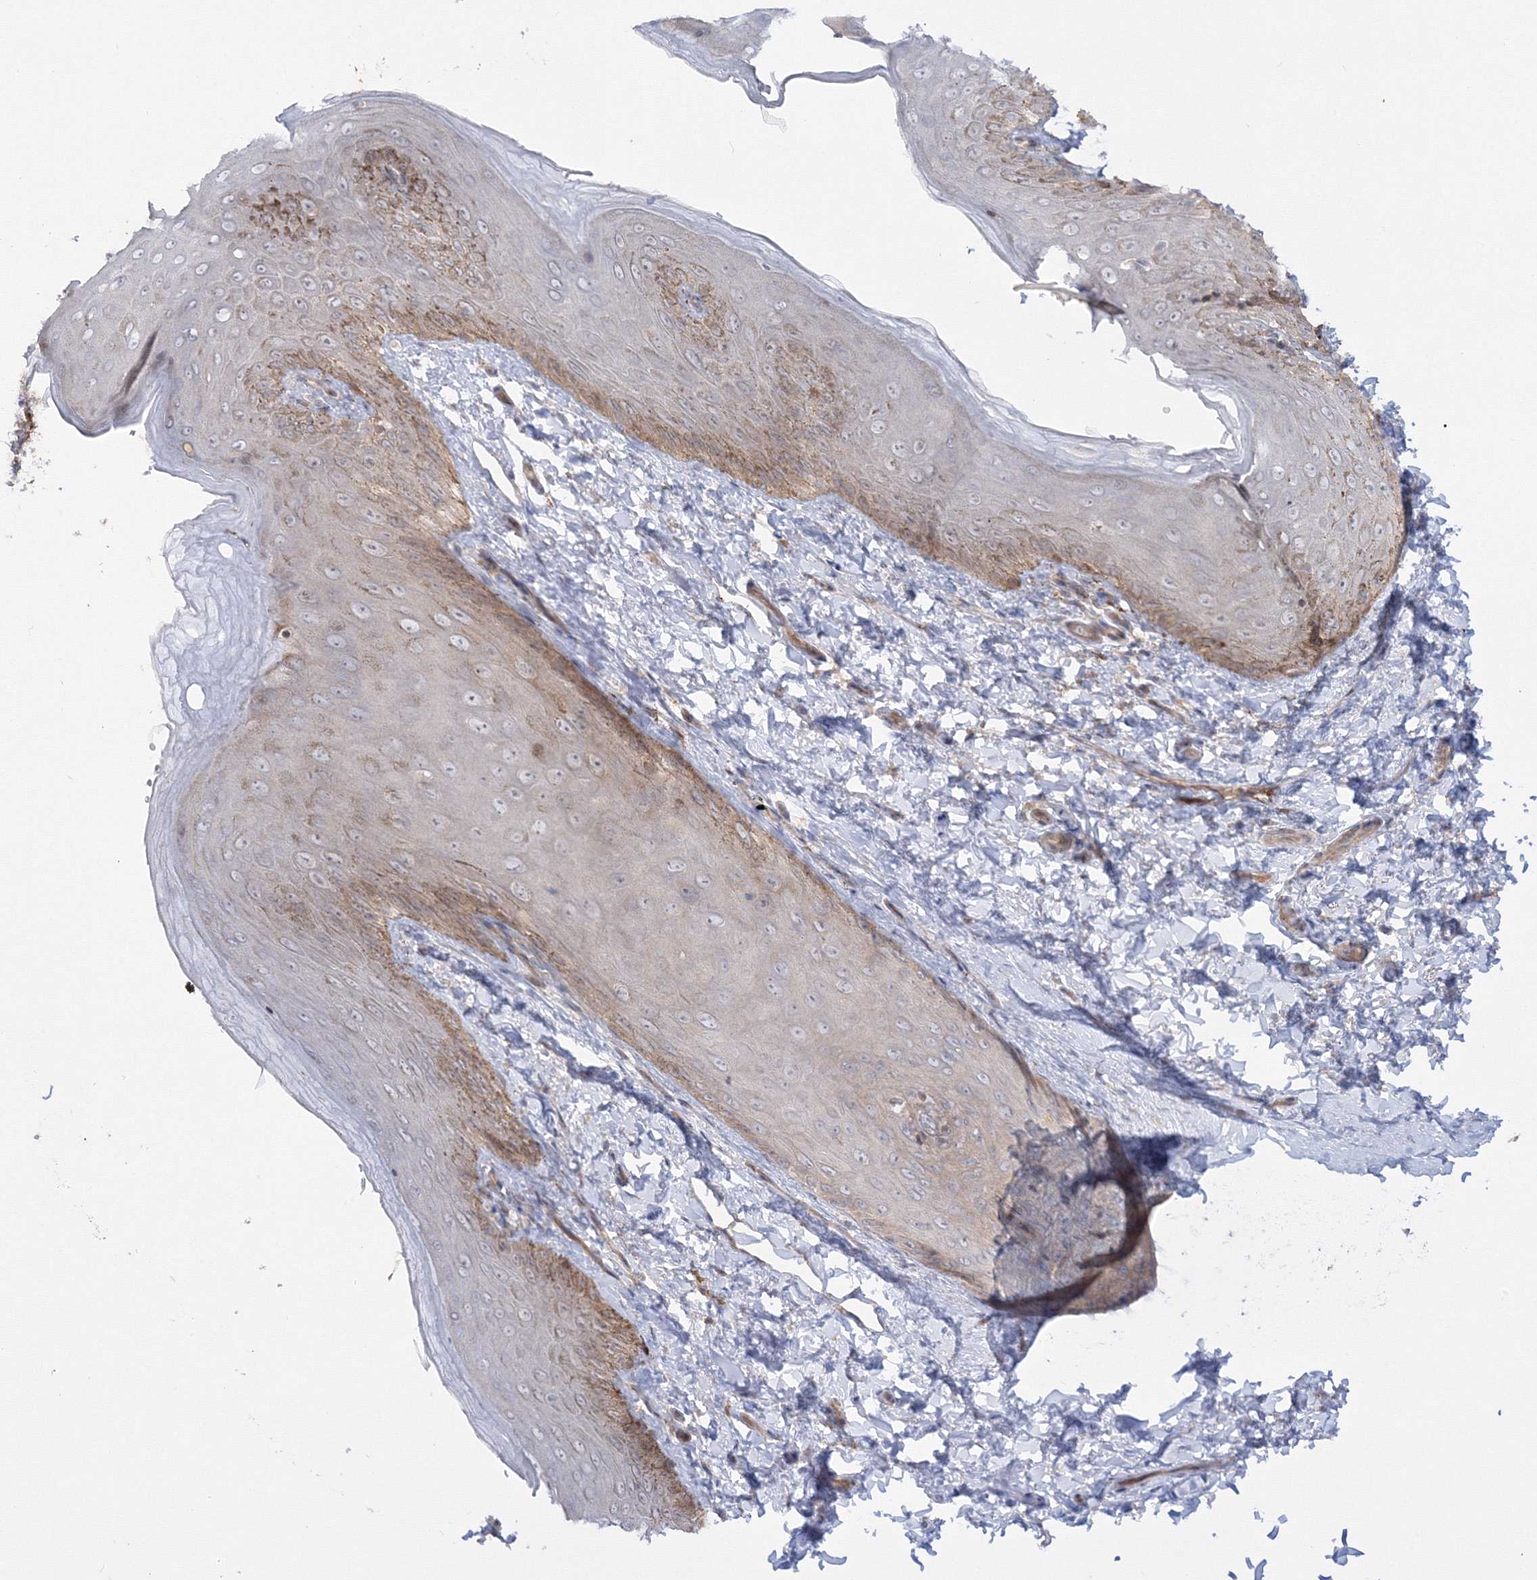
{"staining": {"intensity": "moderate", "quantity": "<25%", "location": "cytoplasmic/membranous"}, "tissue": "skin", "cell_type": "Epidermal cells", "image_type": "normal", "snomed": [{"axis": "morphology", "description": "Normal tissue, NOS"}, {"axis": "topography", "description": "Anal"}], "caption": "A high-resolution image shows immunohistochemistry (IHC) staining of benign skin, which demonstrates moderate cytoplasmic/membranous positivity in about <25% of epidermal cells.", "gene": "IPMK", "patient": {"sex": "male", "age": 44}}